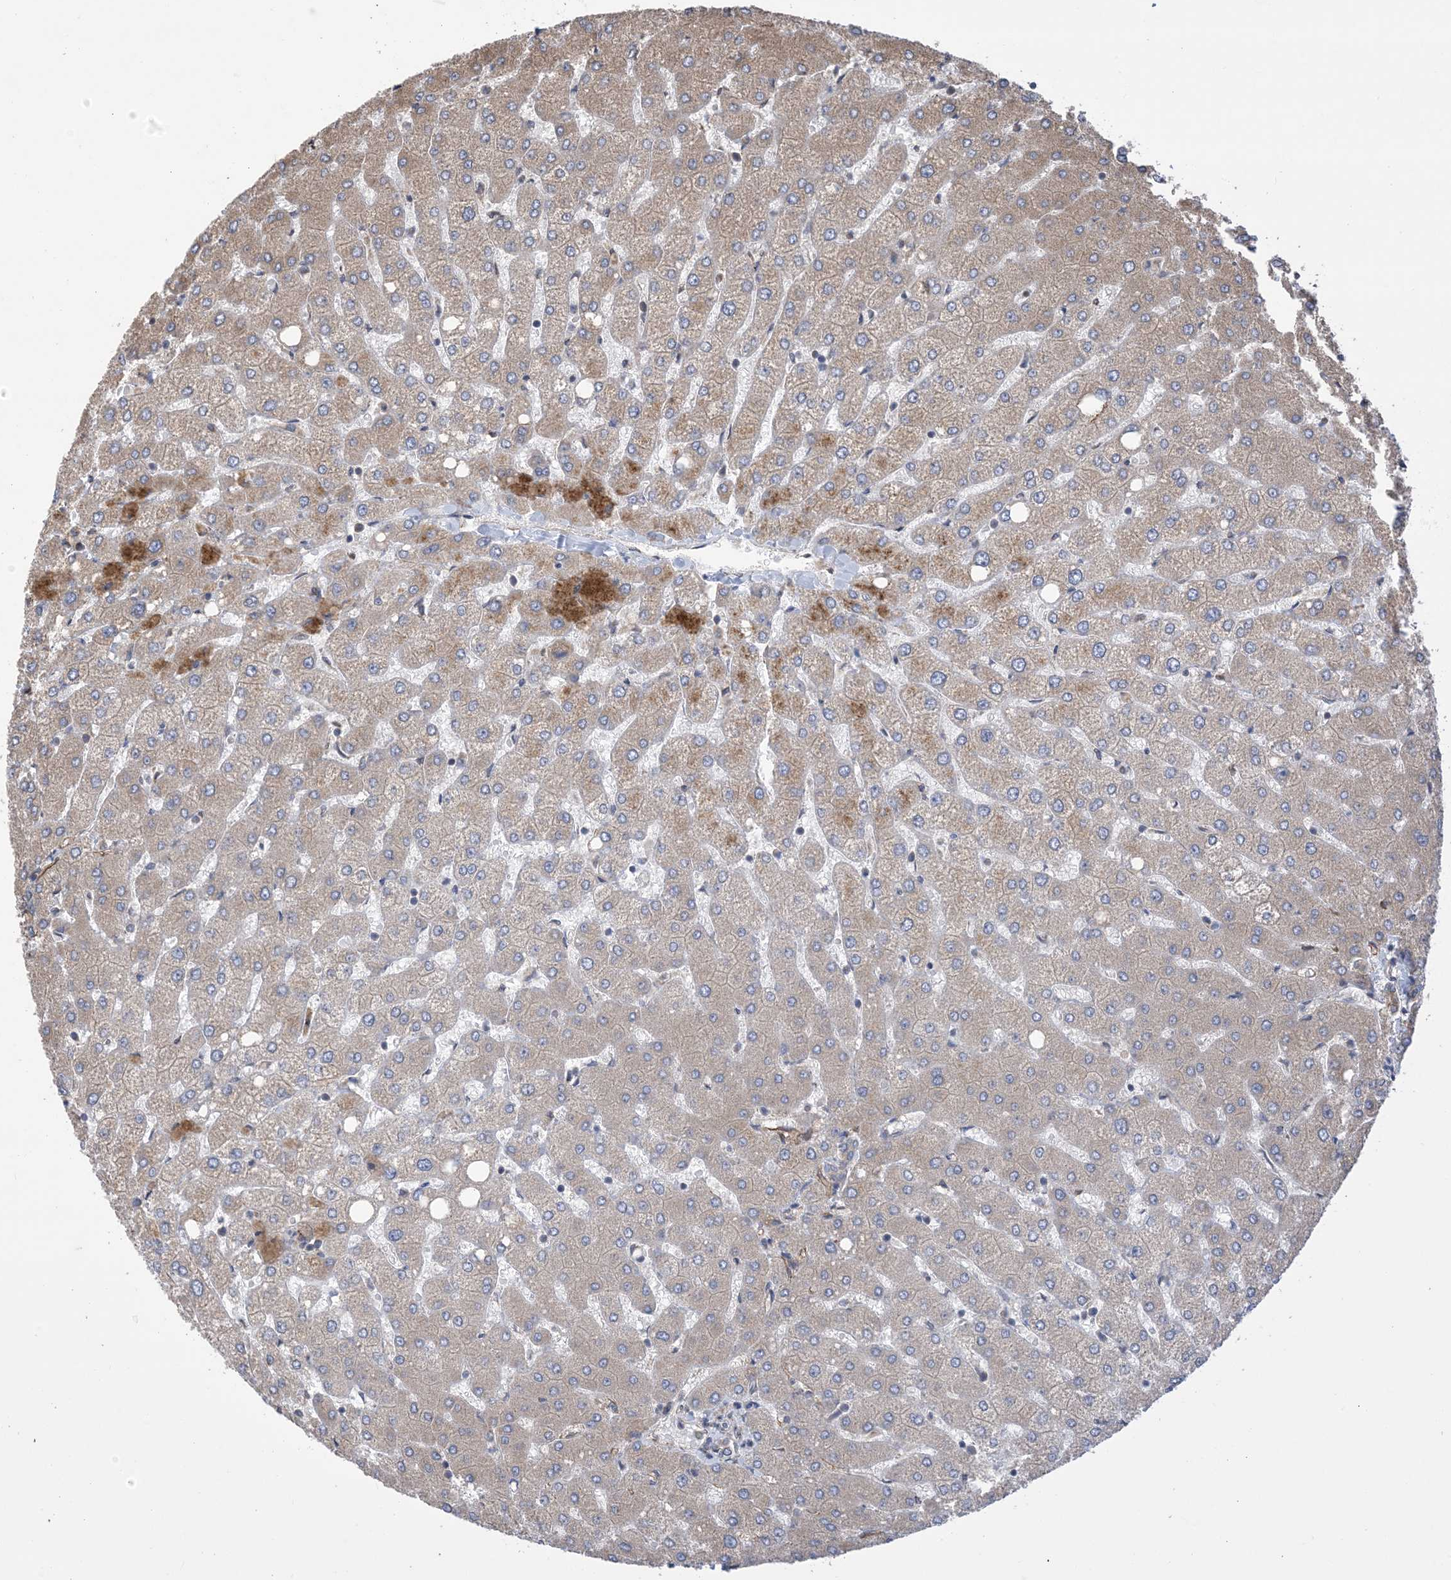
{"staining": {"intensity": "negative", "quantity": "none", "location": "none"}, "tissue": "liver", "cell_type": "Cholangiocytes", "image_type": "normal", "snomed": [{"axis": "morphology", "description": "Normal tissue, NOS"}, {"axis": "topography", "description": "Liver"}], "caption": "Human liver stained for a protein using IHC reveals no positivity in cholangiocytes.", "gene": "CLEC16A", "patient": {"sex": "female", "age": 54}}